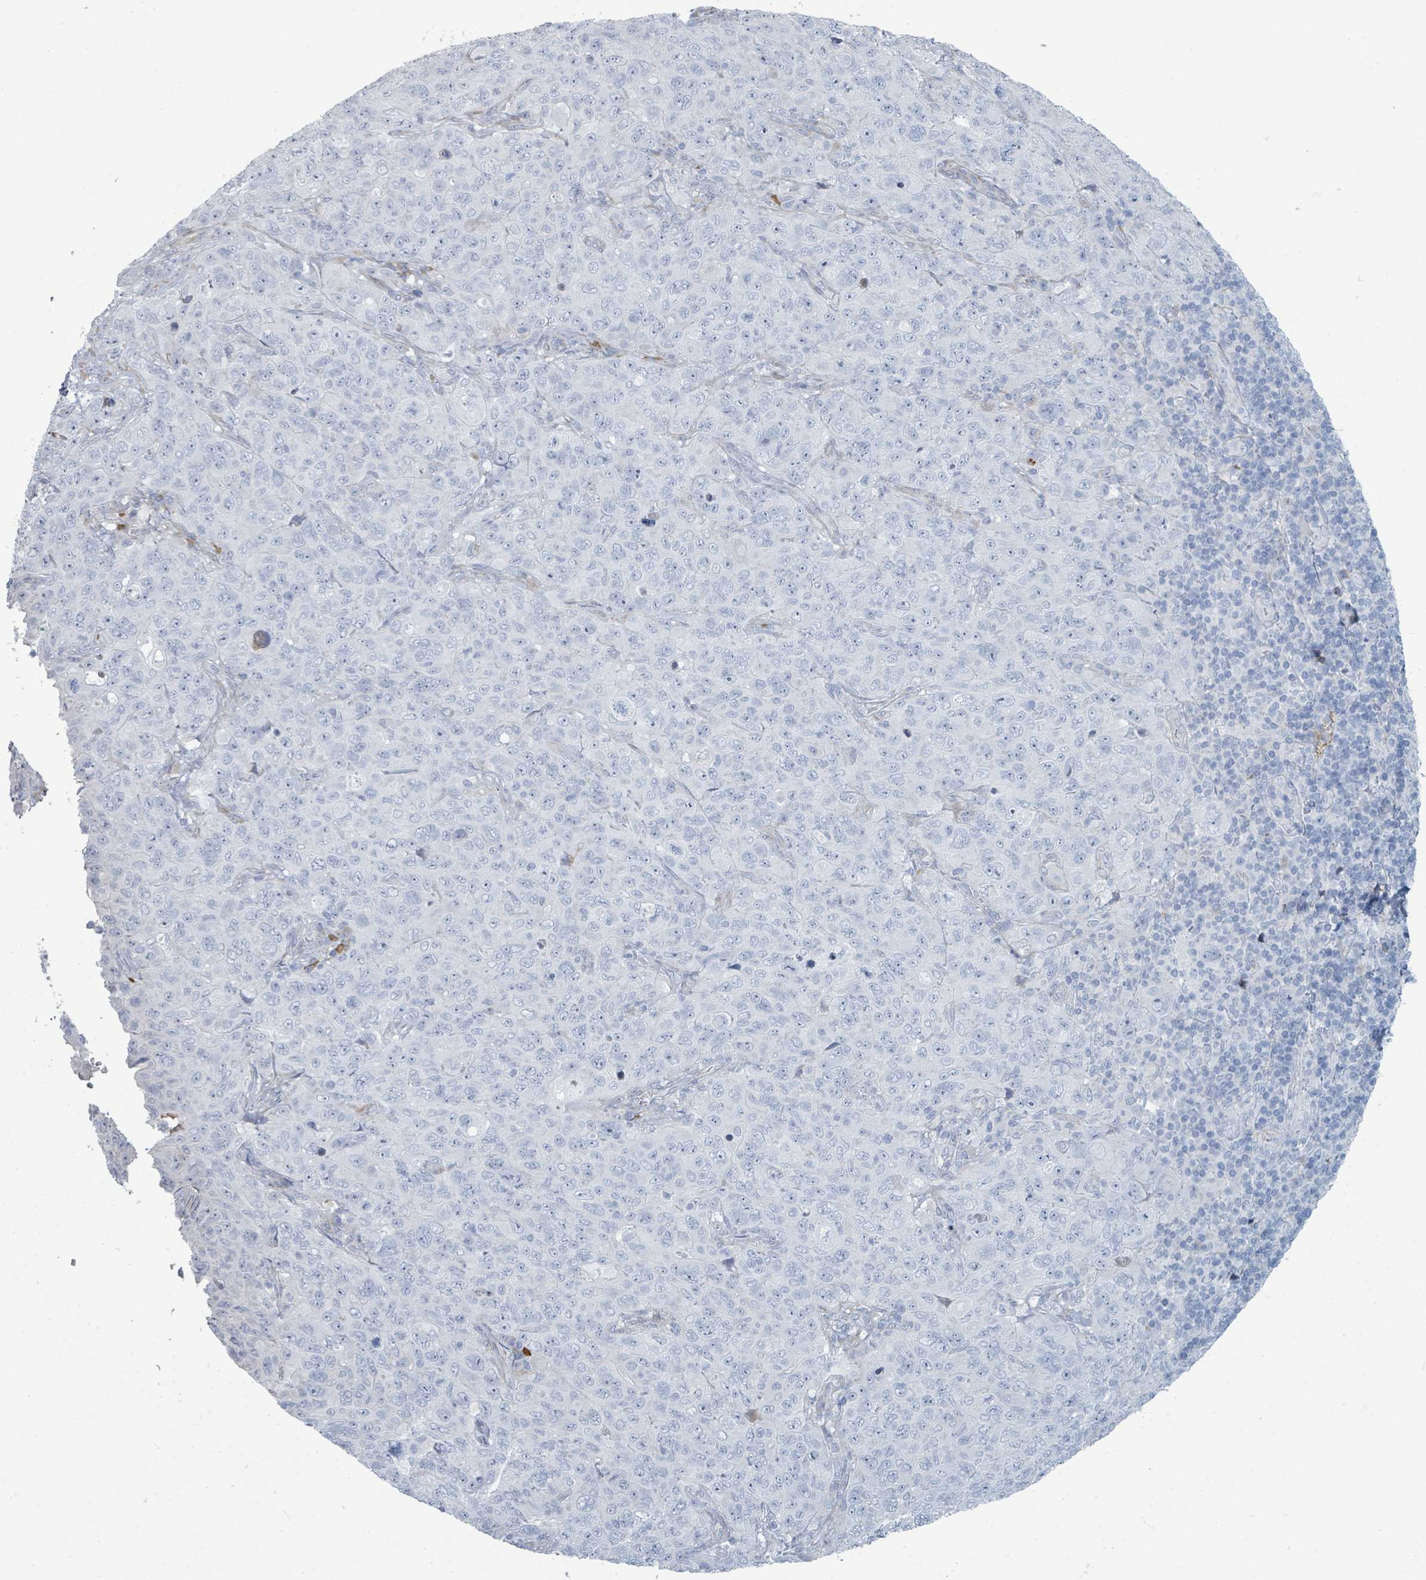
{"staining": {"intensity": "negative", "quantity": "none", "location": "none"}, "tissue": "pancreatic cancer", "cell_type": "Tumor cells", "image_type": "cancer", "snomed": [{"axis": "morphology", "description": "Adenocarcinoma, NOS"}, {"axis": "topography", "description": "Pancreas"}], "caption": "Tumor cells show no significant positivity in adenocarcinoma (pancreatic).", "gene": "RAB33B", "patient": {"sex": "male", "age": 68}}